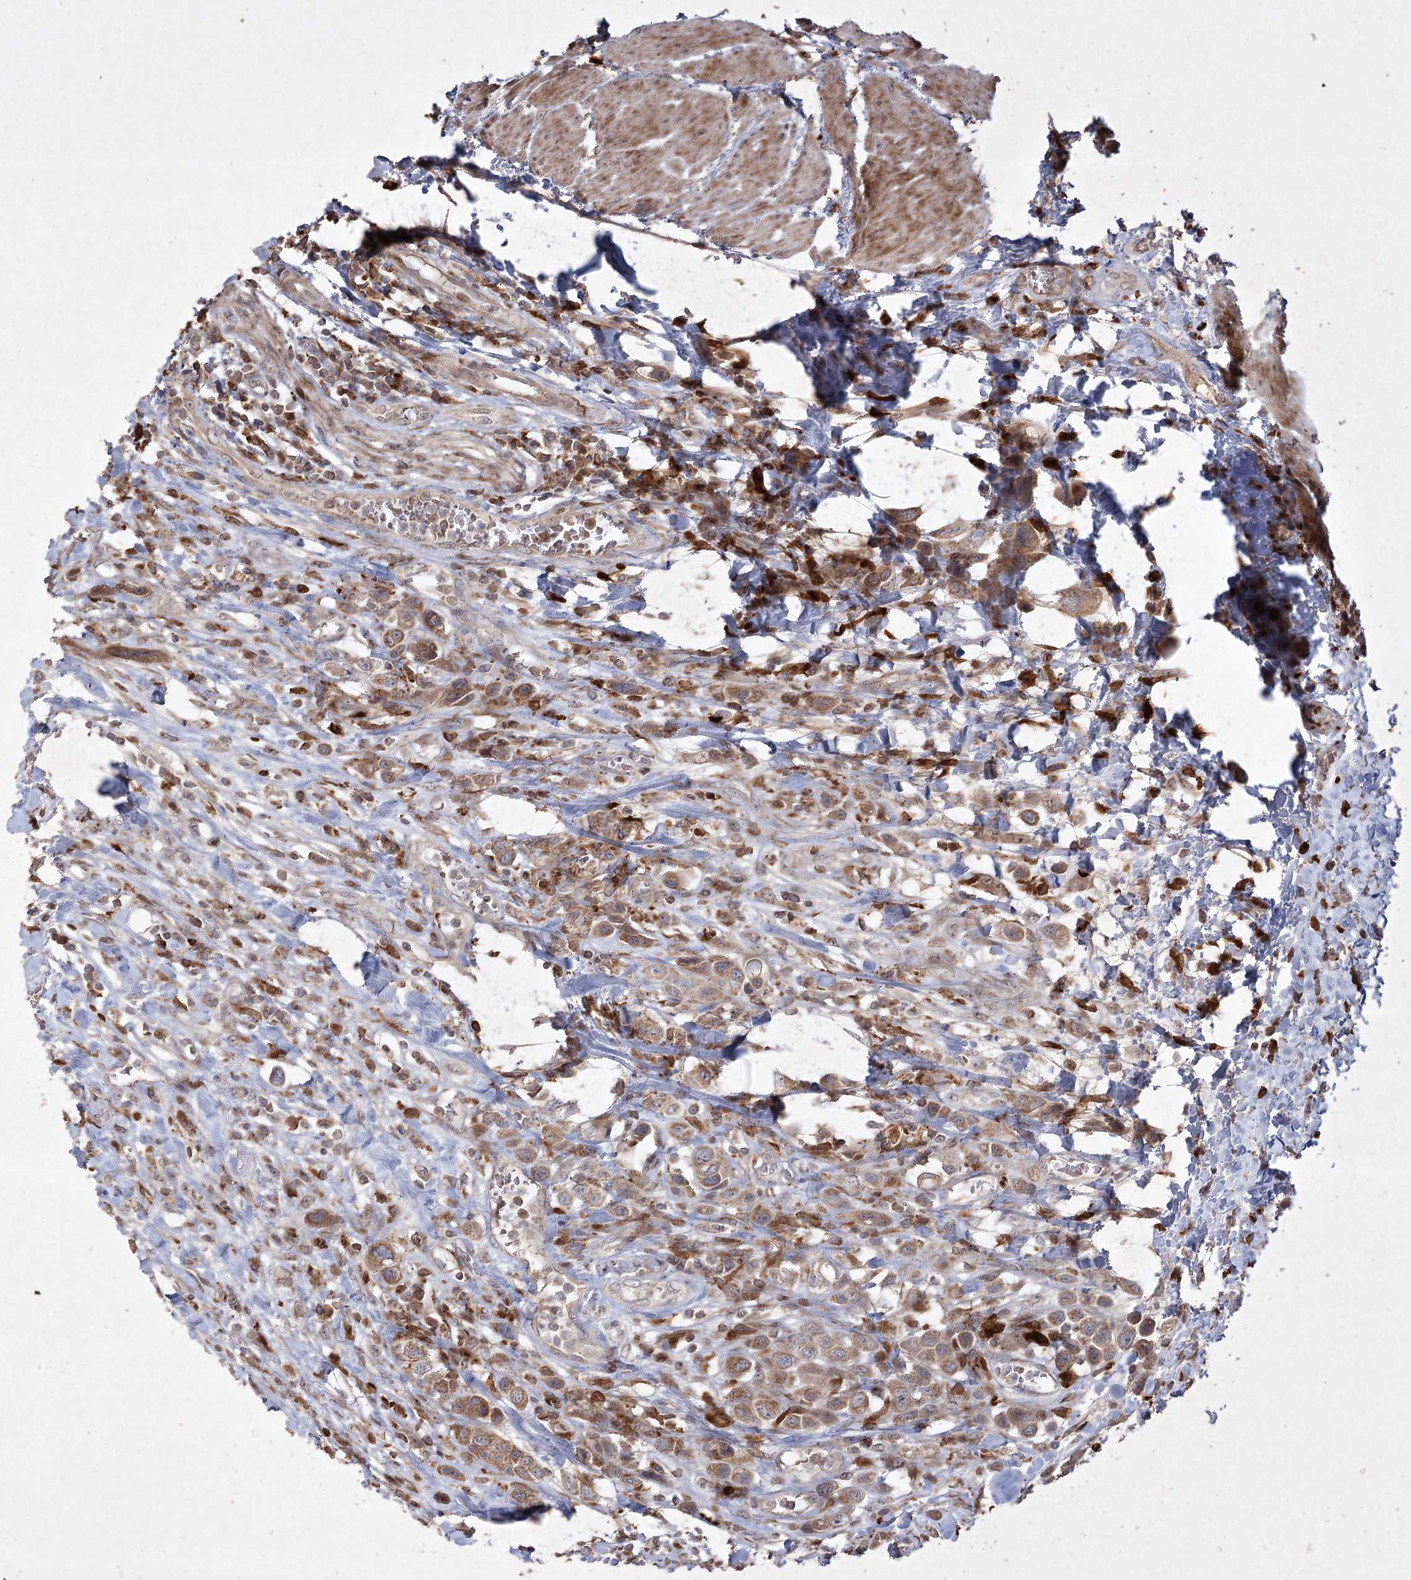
{"staining": {"intensity": "moderate", "quantity": ">75%", "location": "cytoplasmic/membranous"}, "tissue": "urothelial cancer", "cell_type": "Tumor cells", "image_type": "cancer", "snomed": [{"axis": "morphology", "description": "Urothelial carcinoma, High grade"}, {"axis": "topography", "description": "Urinary bladder"}], "caption": "Immunohistochemical staining of human high-grade urothelial carcinoma displays moderate cytoplasmic/membranous protein positivity in approximately >75% of tumor cells. (DAB IHC, brown staining for protein, blue staining for nuclei).", "gene": "KBTBD4", "patient": {"sex": "male", "age": 50}}